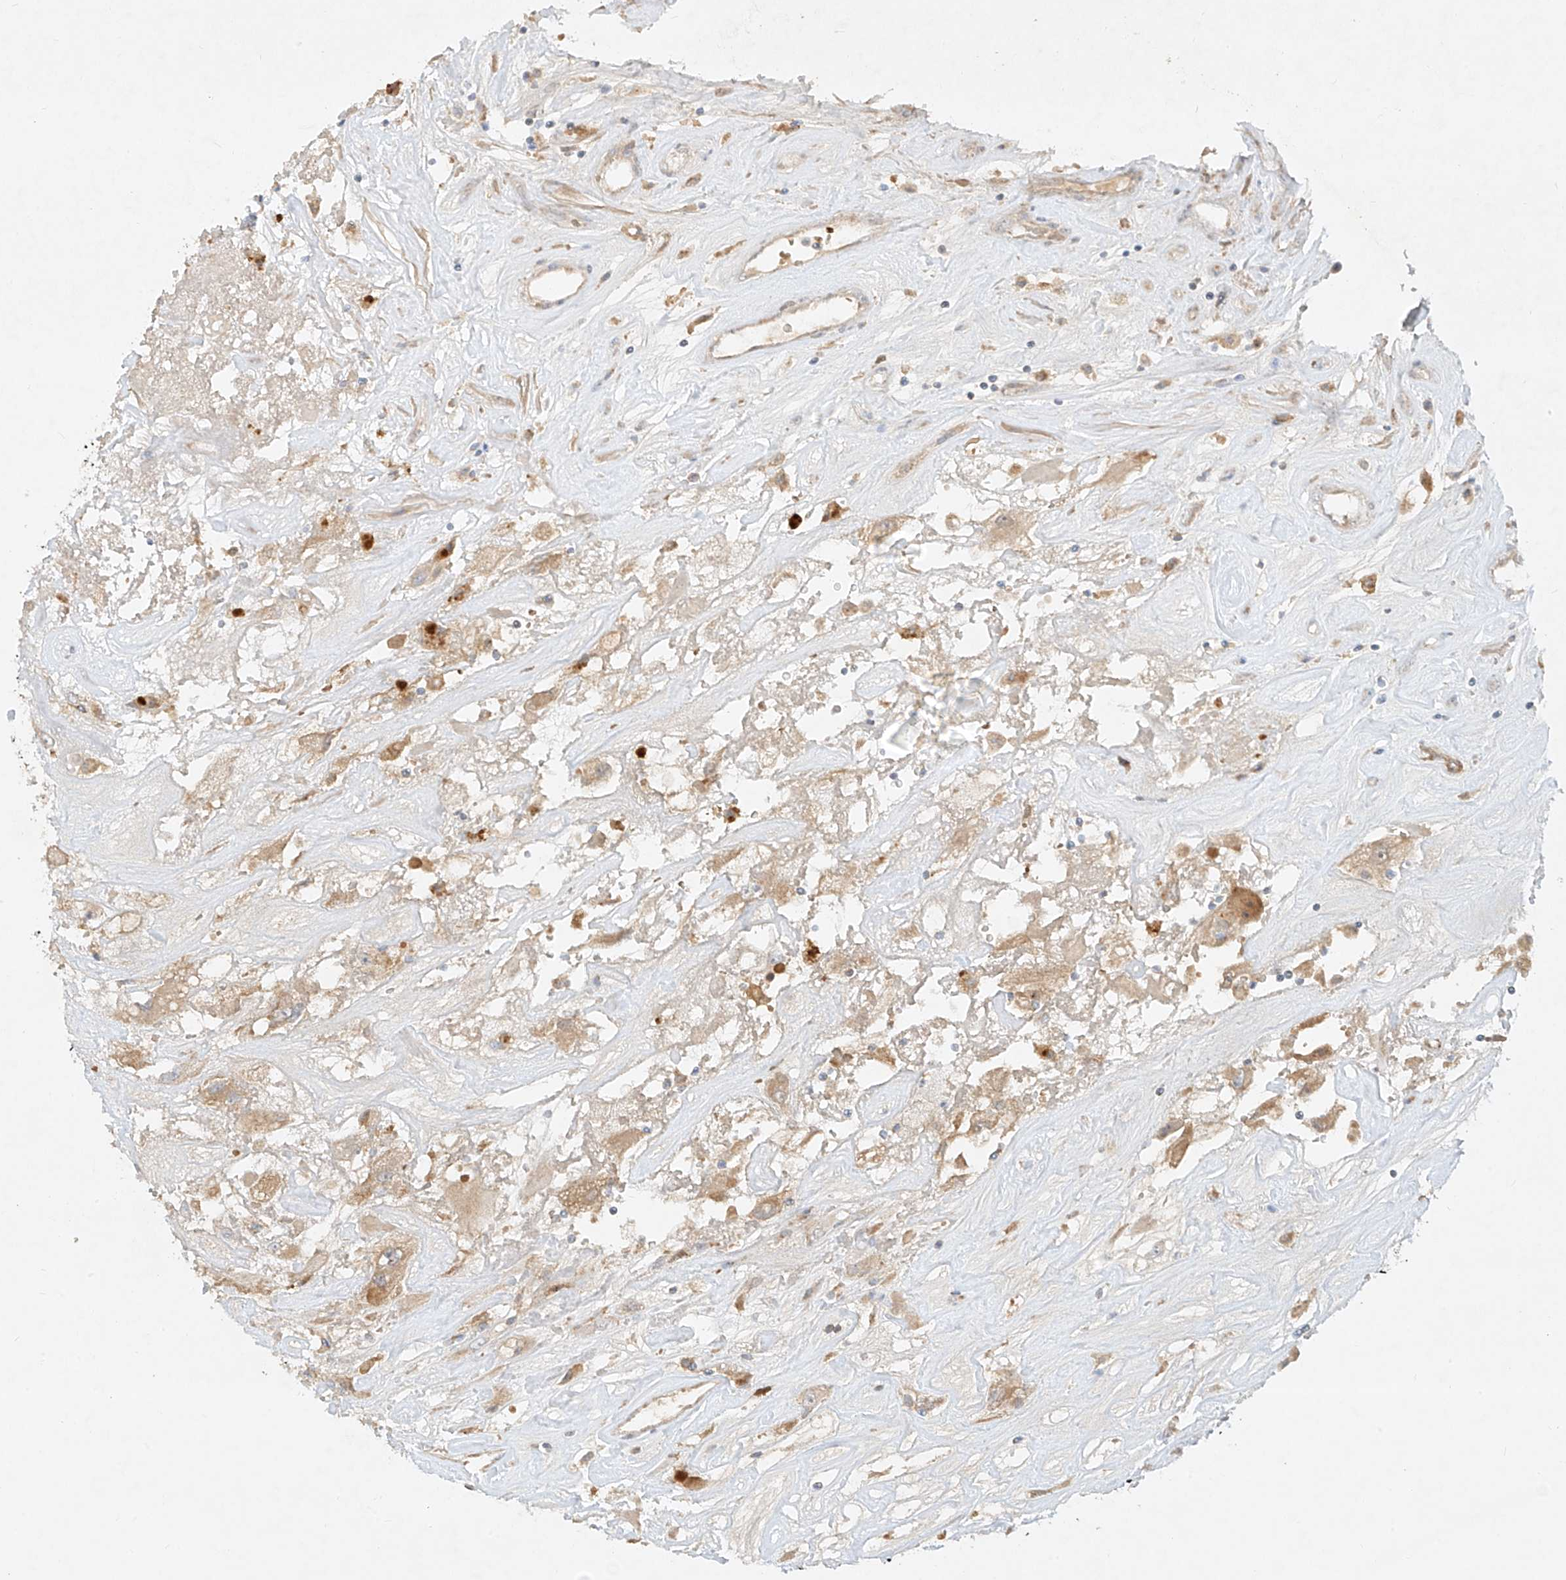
{"staining": {"intensity": "weak", "quantity": "25%-75%", "location": "cytoplasmic/membranous"}, "tissue": "renal cancer", "cell_type": "Tumor cells", "image_type": "cancer", "snomed": [{"axis": "morphology", "description": "Adenocarcinoma, NOS"}, {"axis": "topography", "description": "Kidney"}], "caption": "This is a micrograph of IHC staining of adenocarcinoma (renal), which shows weak expression in the cytoplasmic/membranous of tumor cells.", "gene": "KPNA7", "patient": {"sex": "female", "age": 52}}